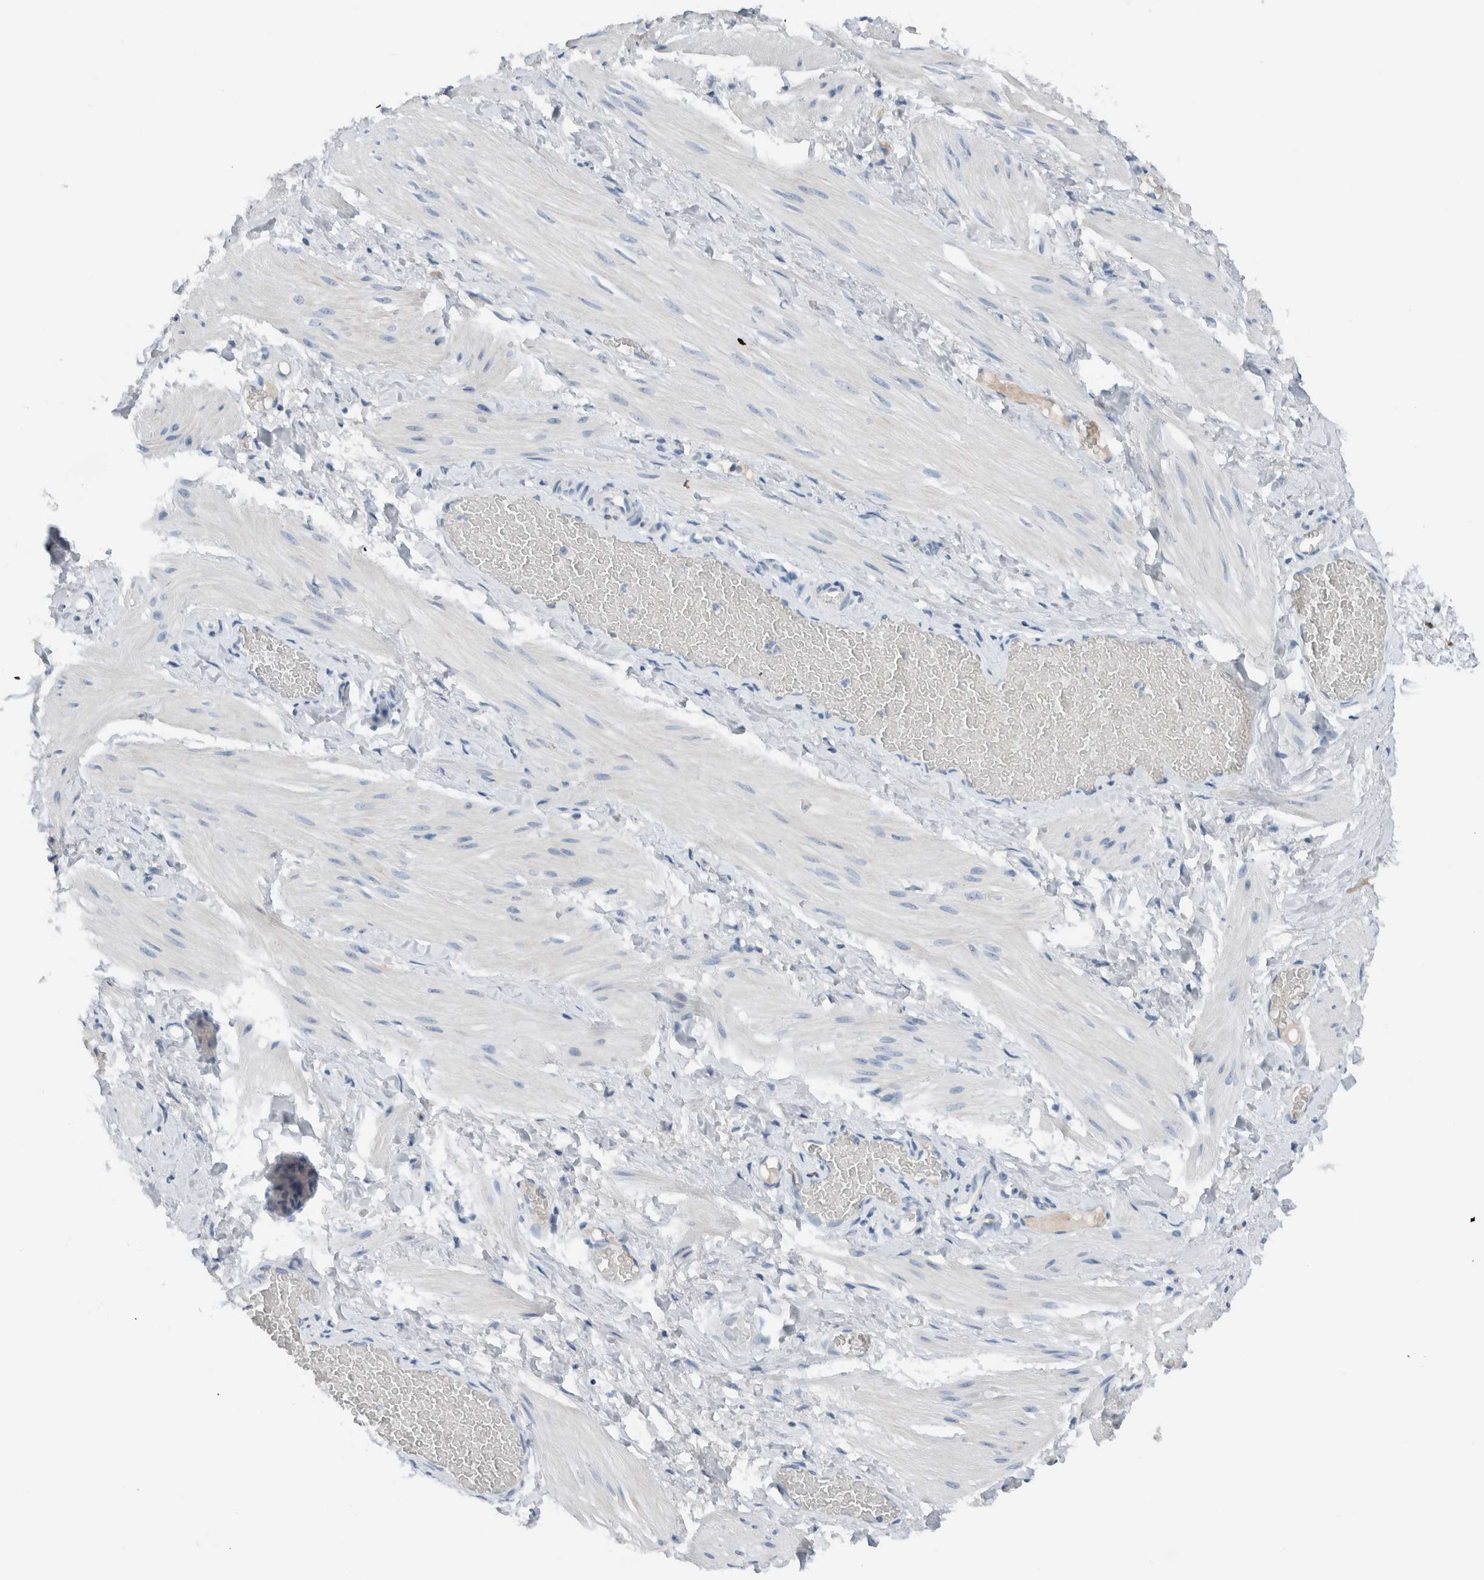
{"staining": {"intensity": "negative", "quantity": "none", "location": "none"}, "tissue": "smooth muscle", "cell_type": "Smooth muscle cells", "image_type": "normal", "snomed": [{"axis": "morphology", "description": "Normal tissue, NOS"}, {"axis": "topography", "description": "Smooth muscle"}], "caption": "Protein analysis of normal smooth muscle exhibits no significant positivity in smooth muscle cells.", "gene": "DUOX1", "patient": {"sex": "male", "age": 16}}